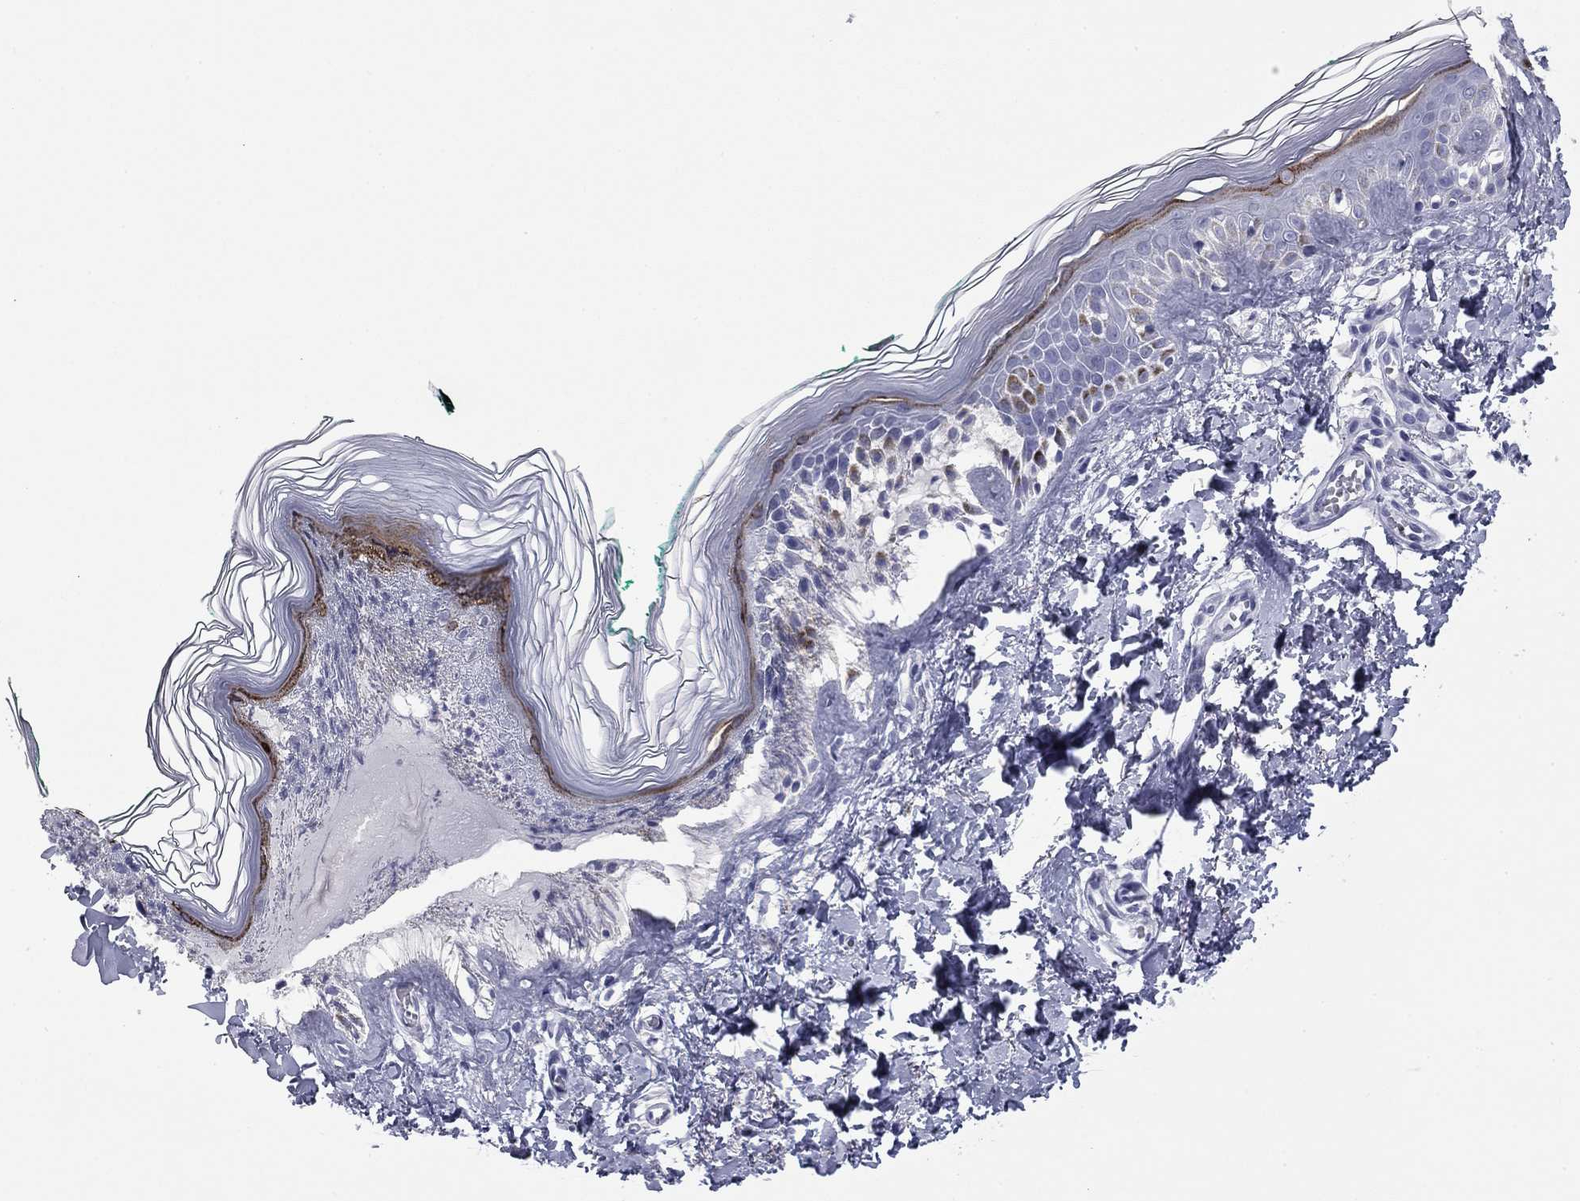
{"staining": {"intensity": "negative", "quantity": "none", "location": "none"}, "tissue": "skin", "cell_type": "Fibroblasts", "image_type": "normal", "snomed": [{"axis": "morphology", "description": "Normal tissue, NOS"}, {"axis": "topography", "description": "Skin"}, {"axis": "topography", "description": "Peripheral nerve tissue"}], "caption": "Fibroblasts are negative for protein expression in normal human skin. (DAB immunohistochemistry (IHC), high magnification).", "gene": "ZP2", "patient": {"sex": "female", "age": 45}}